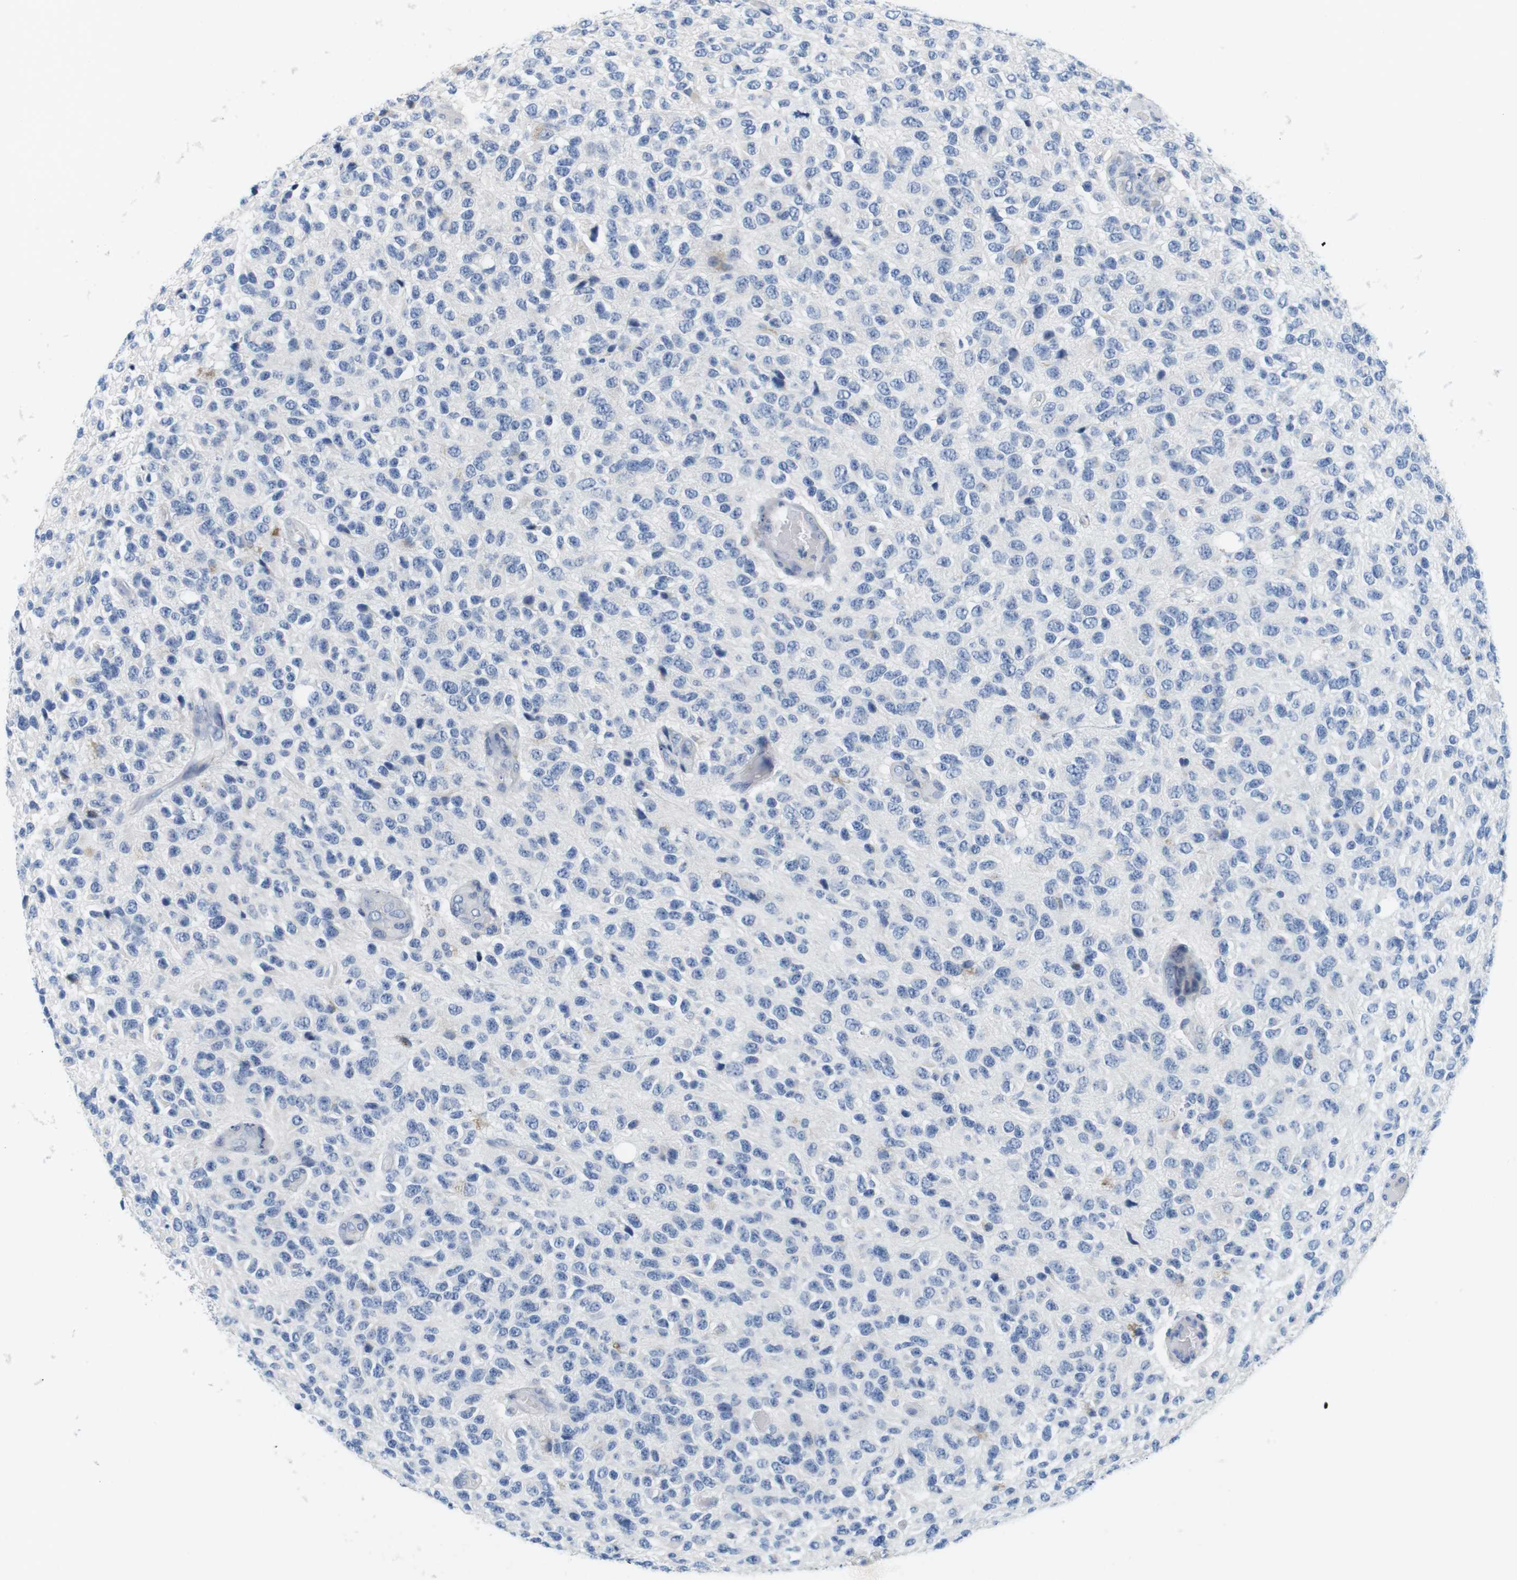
{"staining": {"intensity": "negative", "quantity": "none", "location": "none"}, "tissue": "glioma", "cell_type": "Tumor cells", "image_type": "cancer", "snomed": [{"axis": "morphology", "description": "Glioma, malignant, High grade"}, {"axis": "topography", "description": "pancreas cauda"}], "caption": "There is no significant positivity in tumor cells of glioma.", "gene": "CNGA2", "patient": {"sex": "male", "age": 60}}